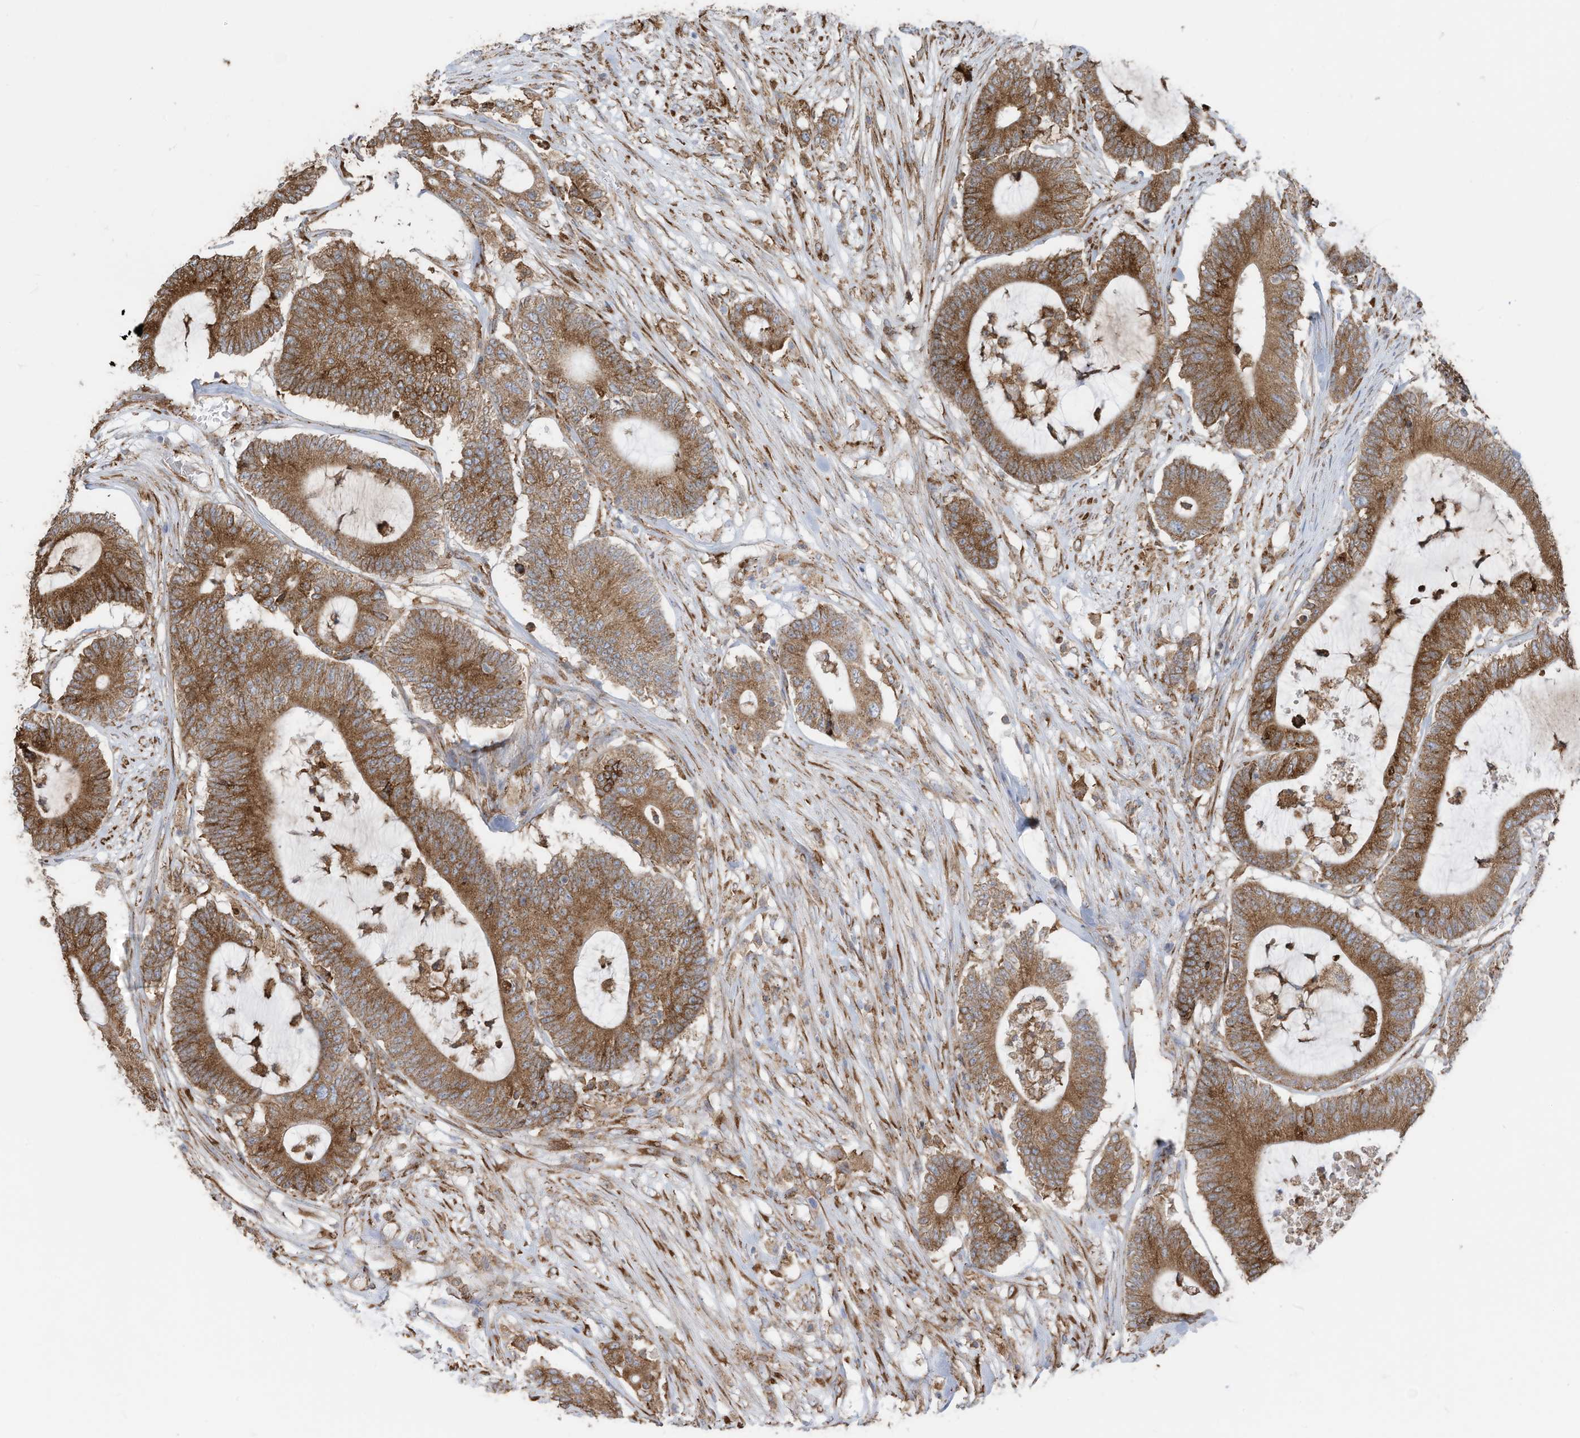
{"staining": {"intensity": "moderate", "quantity": ">75%", "location": "cytoplasmic/membranous"}, "tissue": "colorectal cancer", "cell_type": "Tumor cells", "image_type": "cancer", "snomed": [{"axis": "morphology", "description": "Adenocarcinoma, NOS"}, {"axis": "topography", "description": "Colon"}], "caption": "Protein expression analysis of human colorectal cancer reveals moderate cytoplasmic/membranous staining in about >75% of tumor cells. (IHC, brightfield microscopy, high magnification).", "gene": "ZNF354C", "patient": {"sex": "female", "age": 84}}